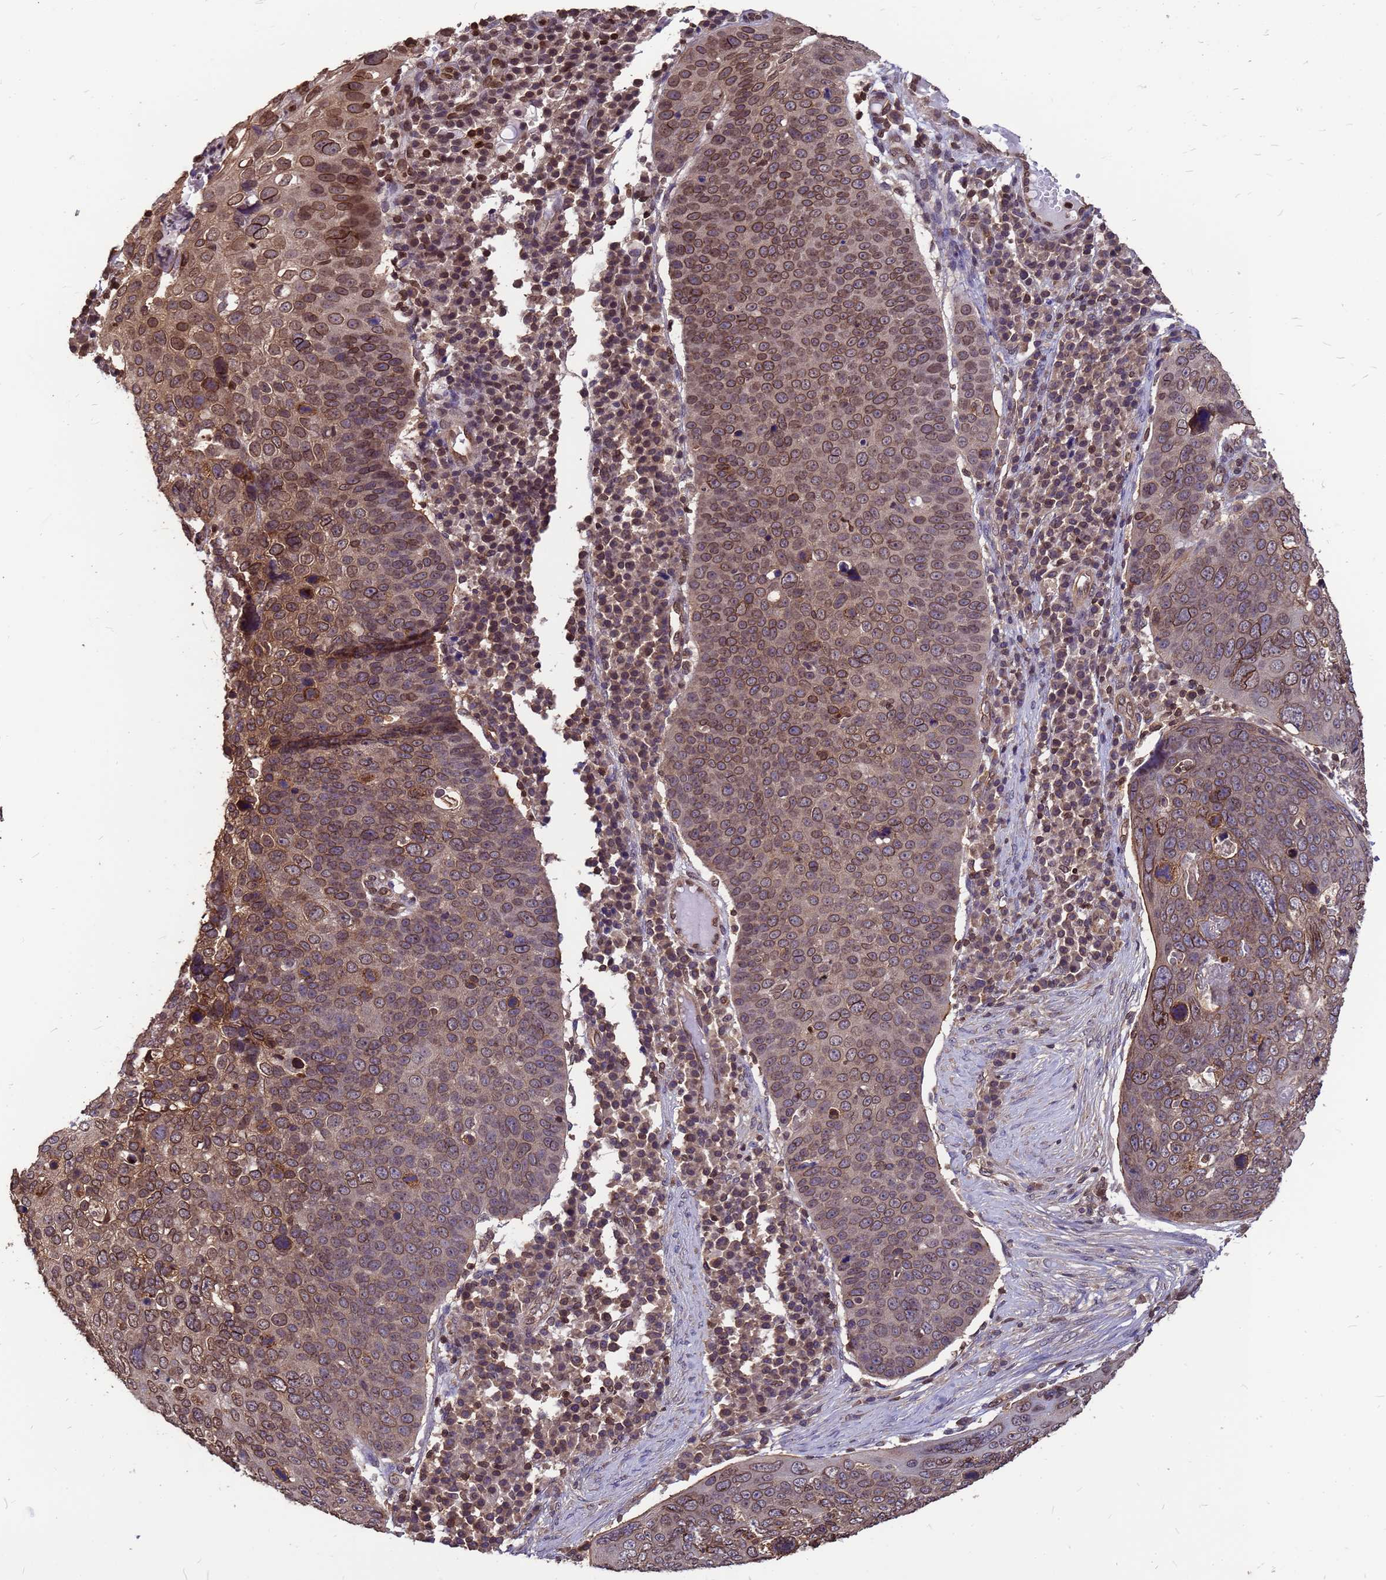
{"staining": {"intensity": "moderate", "quantity": "25%-75%", "location": "cytoplasmic/membranous,nuclear"}, "tissue": "skin cancer", "cell_type": "Tumor cells", "image_type": "cancer", "snomed": [{"axis": "morphology", "description": "Squamous cell carcinoma, NOS"}, {"axis": "topography", "description": "Skin"}], "caption": "IHC of skin cancer reveals medium levels of moderate cytoplasmic/membranous and nuclear staining in approximately 25%-75% of tumor cells.", "gene": "C1orf35", "patient": {"sex": "male", "age": 71}}